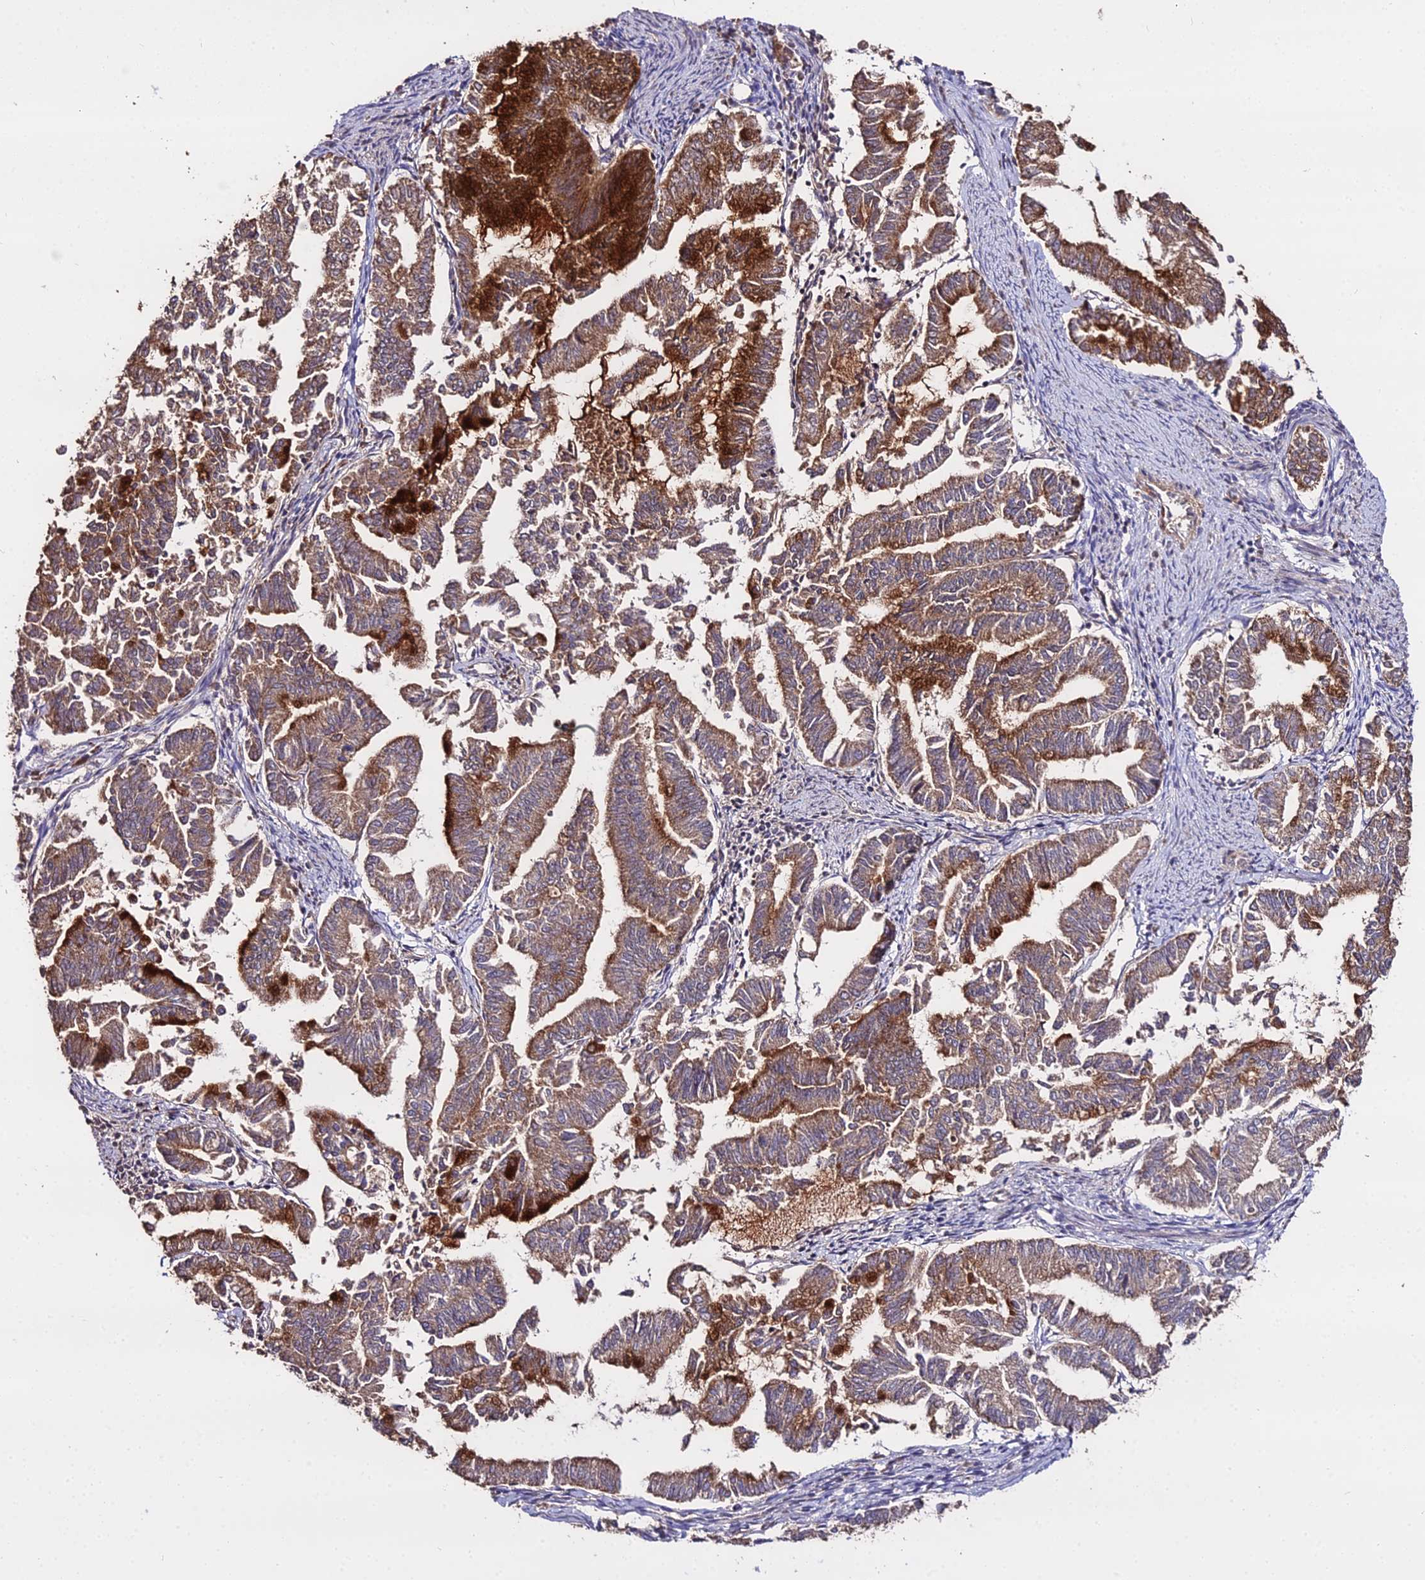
{"staining": {"intensity": "strong", "quantity": ">75%", "location": "cytoplasmic/membranous"}, "tissue": "endometrial cancer", "cell_type": "Tumor cells", "image_type": "cancer", "snomed": [{"axis": "morphology", "description": "Adenocarcinoma, NOS"}, {"axis": "topography", "description": "Endometrium"}], "caption": "Immunohistochemistry (IHC) staining of adenocarcinoma (endometrial), which demonstrates high levels of strong cytoplasmic/membranous positivity in approximately >75% of tumor cells indicating strong cytoplasmic/membranous protein staining. The staining was performed using DAB (3,3'-diaminobenzidine) (brown) for protein detection and nuclei were counterstained in hematoxylin (blue).", "gene": "METTL13", "patient": {"sex": "female", "age": 79}}